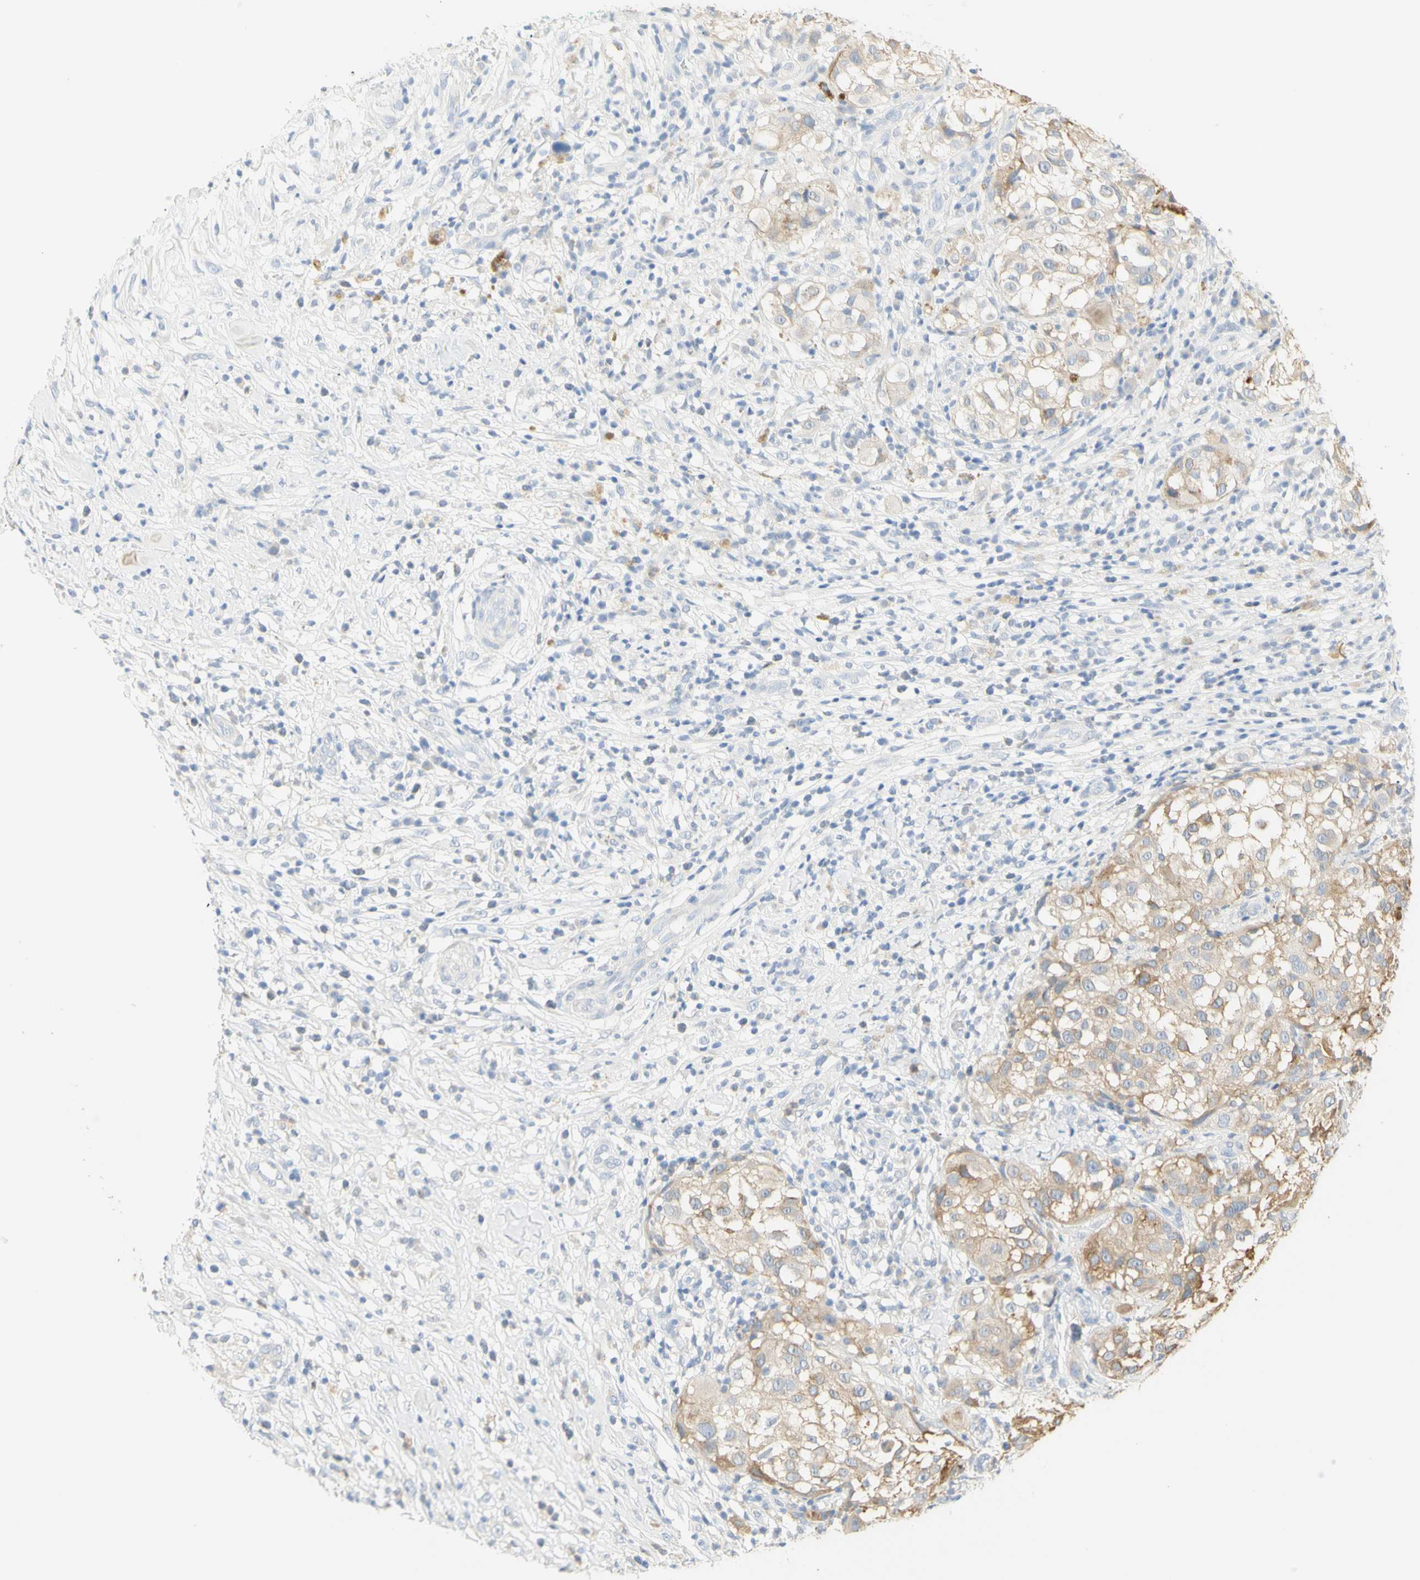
{"staining": {"intensity": "moderate", "quantity": ">75%", "location": "cytoplasmic/membranous"}, "tissue": "melanoma", "cell_type": "Tumor cells", "image_type": "cancer", "snomed": [{"axis": "morphology", "description": "Necrosis, NOS"}, {"axis": "morphology", "description": "Malignant melanoma, NOS"}, {"axis": "topography", "description": "Skin"}], "caption": "This is a micrograph of IHC staining of melanoma, which shows moderate staining in the cytoplasmic/membranous of tumor cells.", "gene": "B4GALNT3", "patient": {"sex": "female", "age": 87}}